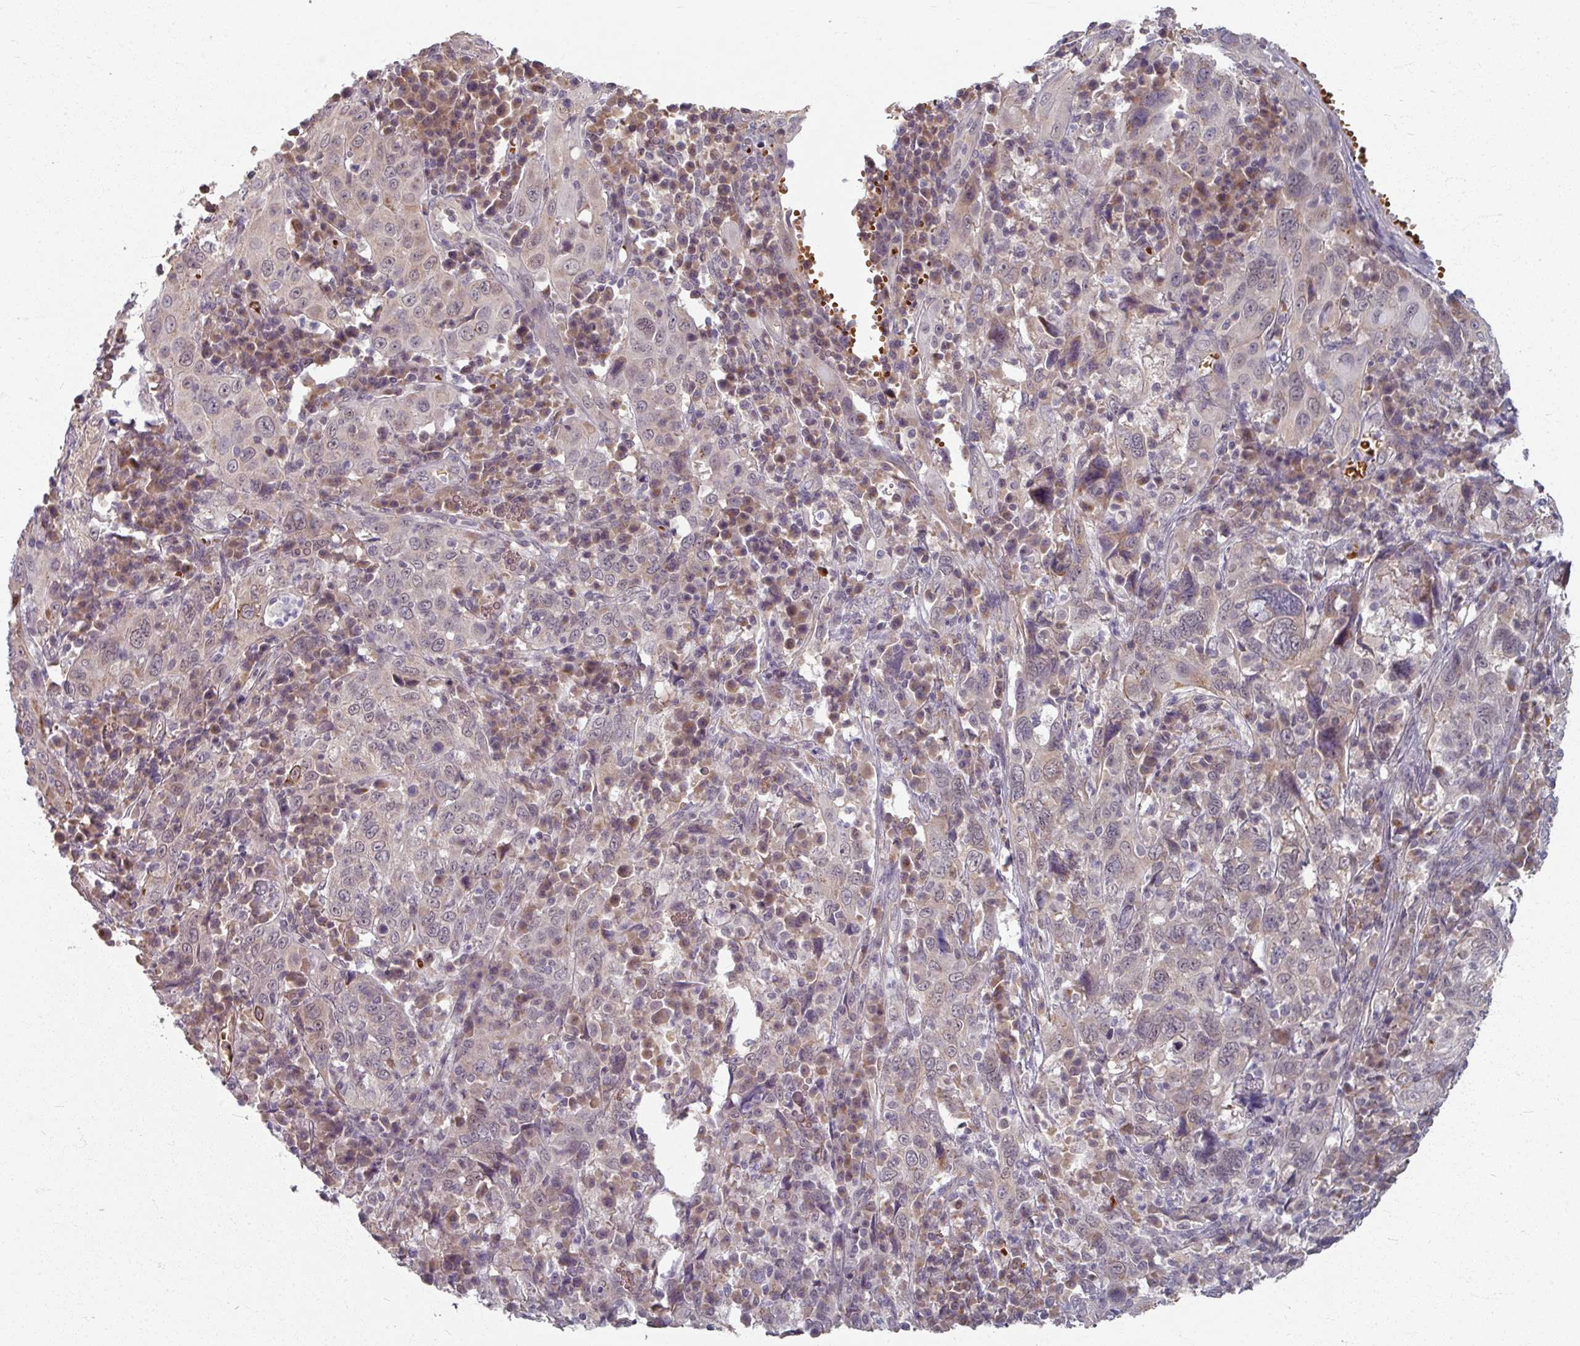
{"staining": {"intensity": "weak", "quantity": "<25%", "location": "cytoplasmic/membranous,nuclear"}, "tissue": "cervical cancer", "cell_type": "Tumor cells", "image_type": "cancer", "snomed": [{"axis": "morphology", "description": "Squamous cell carcinoma, NOS"}, {"axis": "topography", "description": "Cervix"}], "caption": "Tumor cells are negative for protein expression in human cervical cancer (squamous cell carcinoma).", "gene": "KMT5C", "patient": {"sex": "female", "age": 46}}